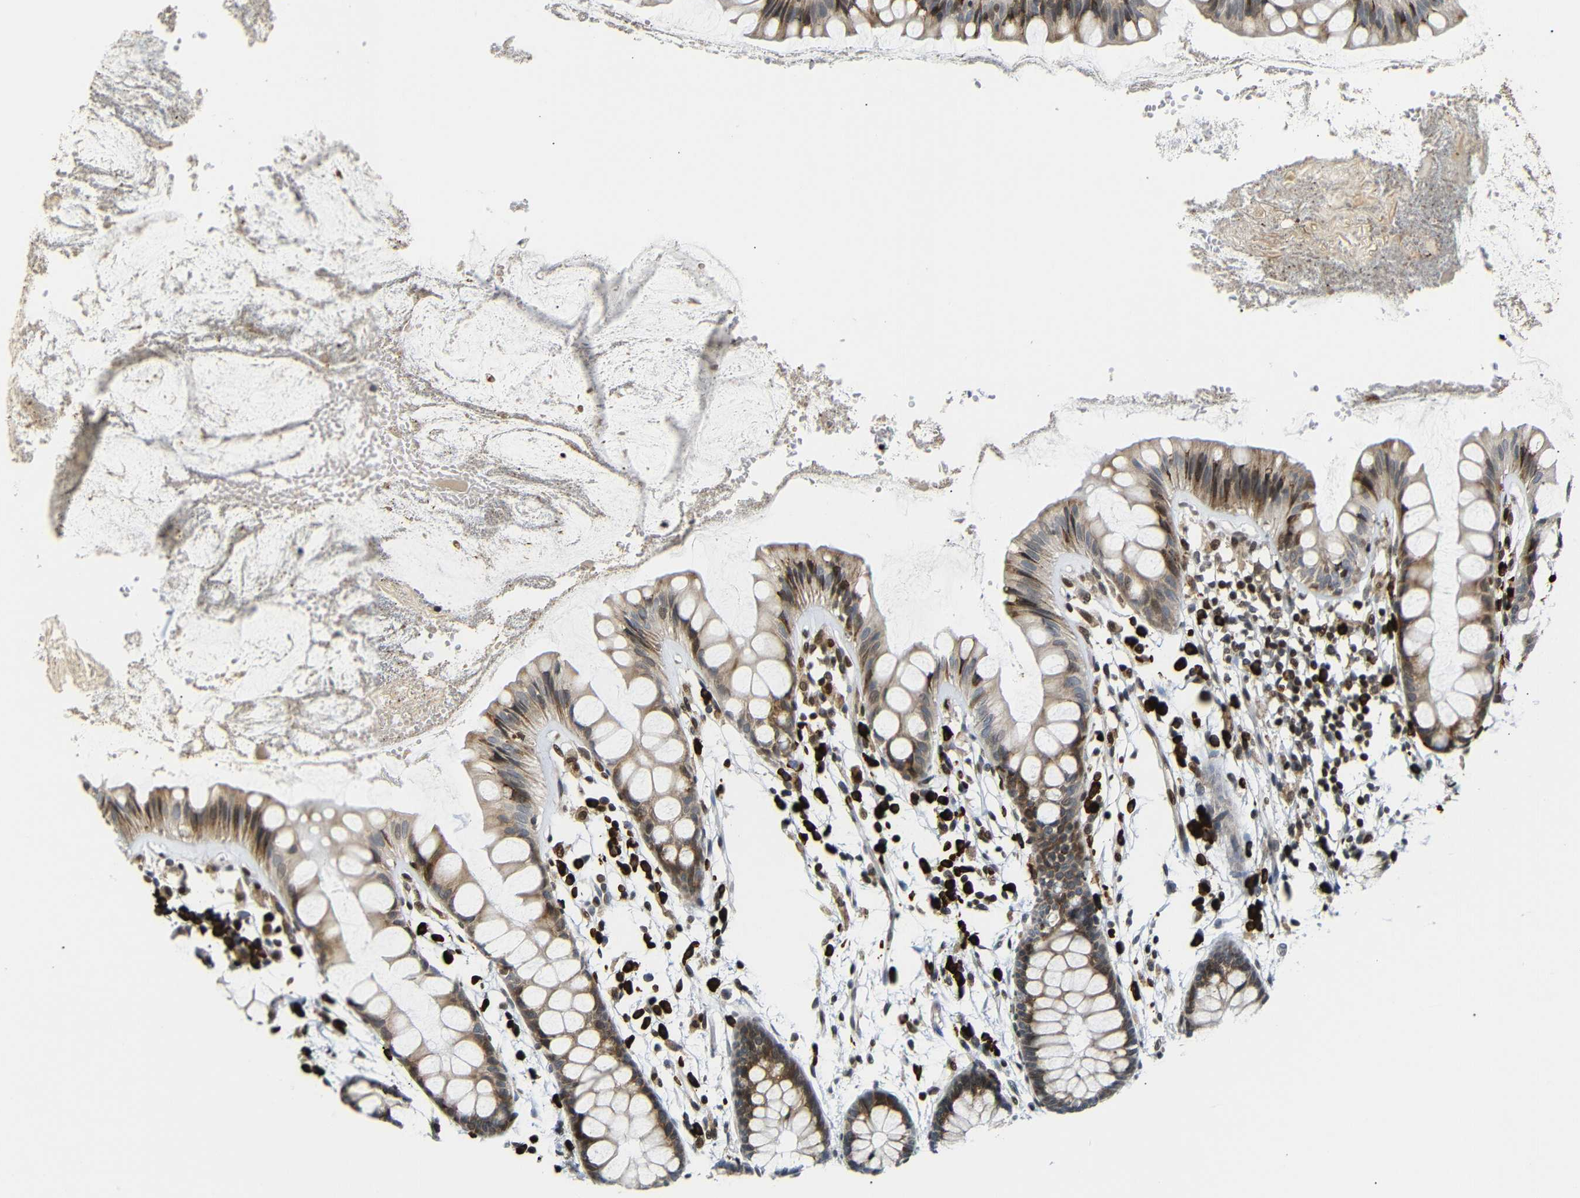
{"staining": {"intensity": "strong", "quantity": ">75%", "location": "cytoplasmic/membranous"}, "tissue": "rectum", "cell_type": "Glandular cells", "image_type": "normal", "snomed": [{"axis": "morphology", "description": "Normal tissue, NOS"}, {"axis": "topography", "description": "Rectum"}], "caption": "Rectum stained with DAB (3,3'-diaminobenzidine) IHC exhibits high levels of strong cytoplasmic/membranous staining in about >75% of glandular cells.", "gene": "SPCS2", "patient": {"sex": "female", "age": 66}}